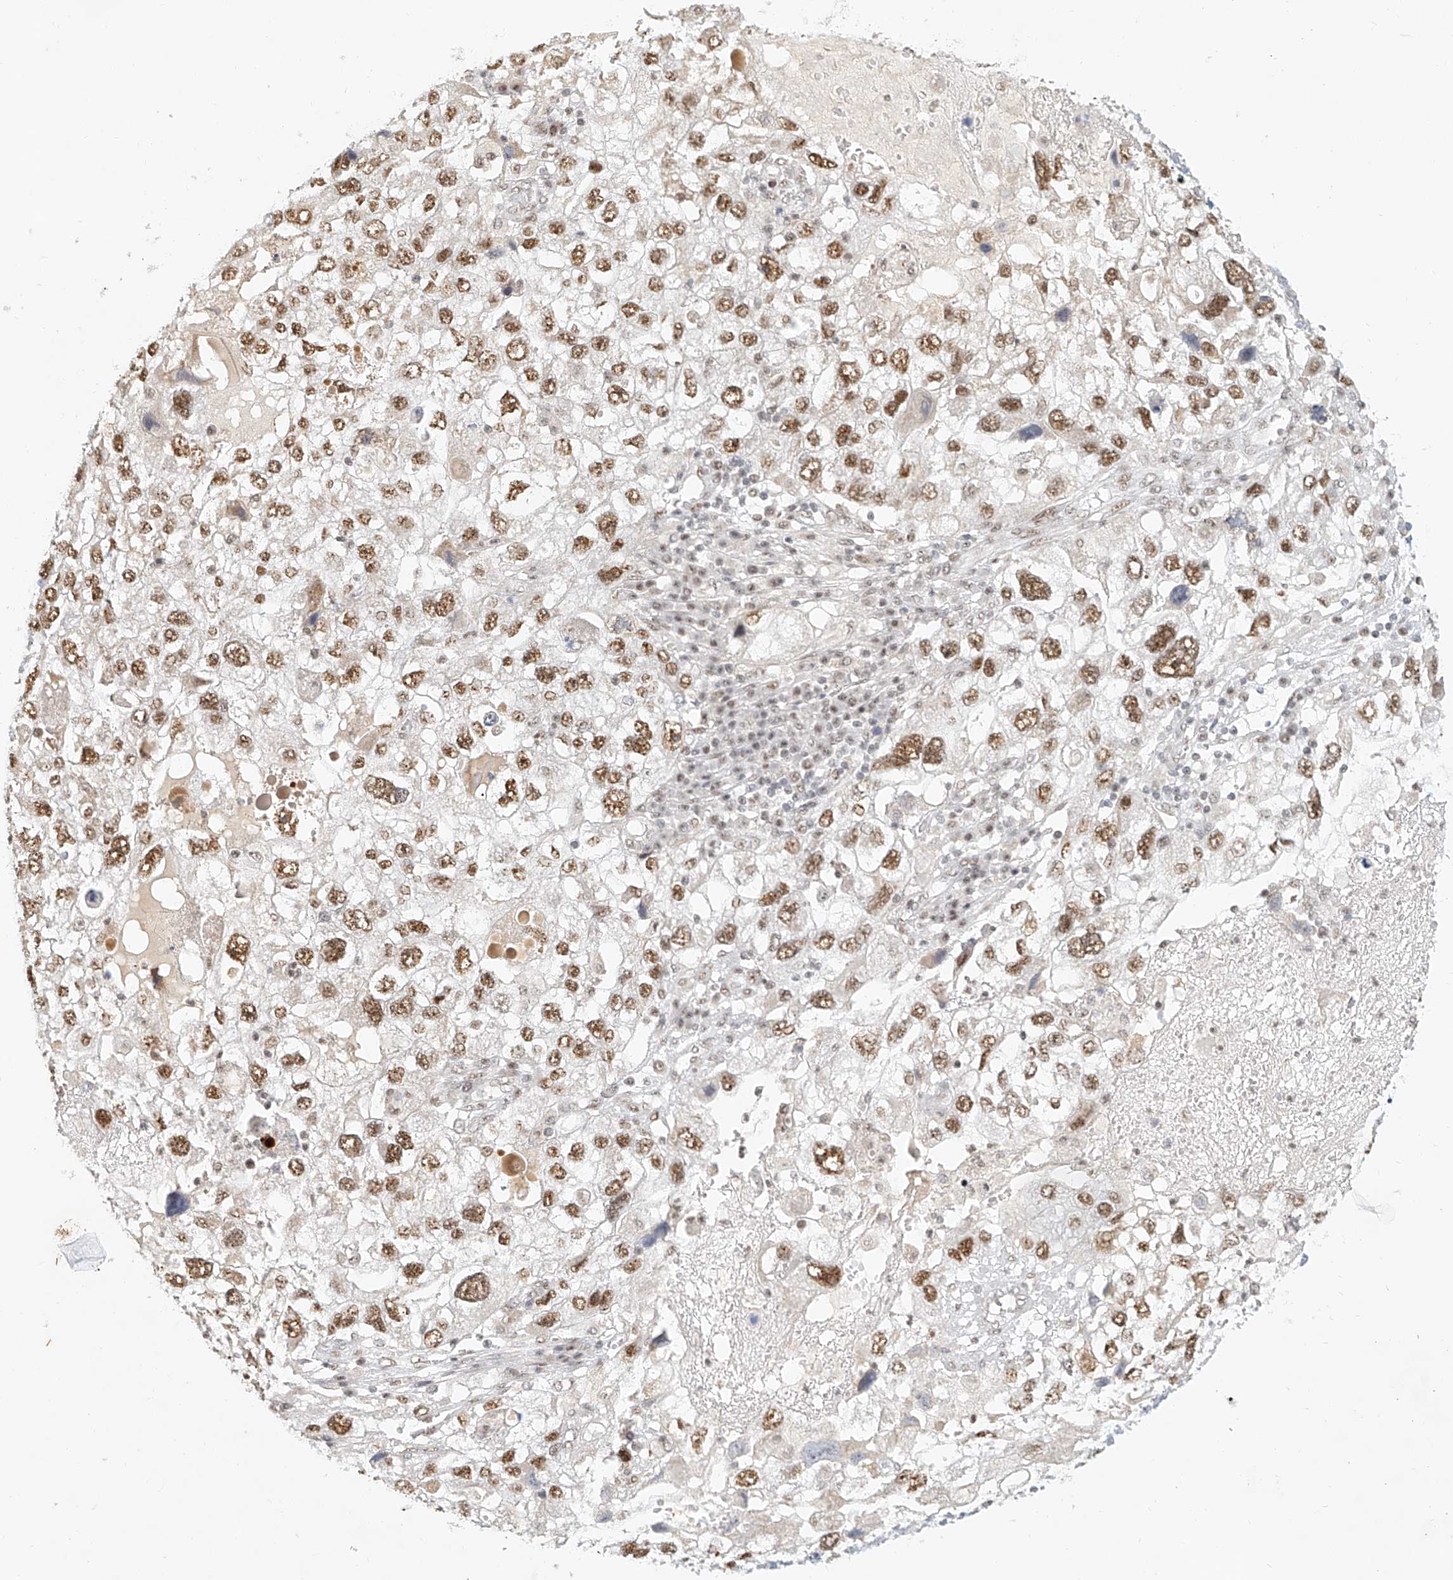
{"staining": {"intensity": "moderate", "quantity": ">75%", "location": "nuclear"}, "tissue": "endometrial cancer", "cell_type": "Tumor cells", "image_type": "cancer", "snomed": [{"axis": "morphology", "description": "Adenocarcinoma, NOS"}, {"axis": "topography", "description": "Endometrium"}], "caption": "This micrograph shows immunohistochemistry staining of human endometrial adenocarcinoma, with medium moderate nuclear positivity in approximately >75% of tumor cells.", "gene": "CXorf58", "patient": {"sex": "female", "age": 49}}